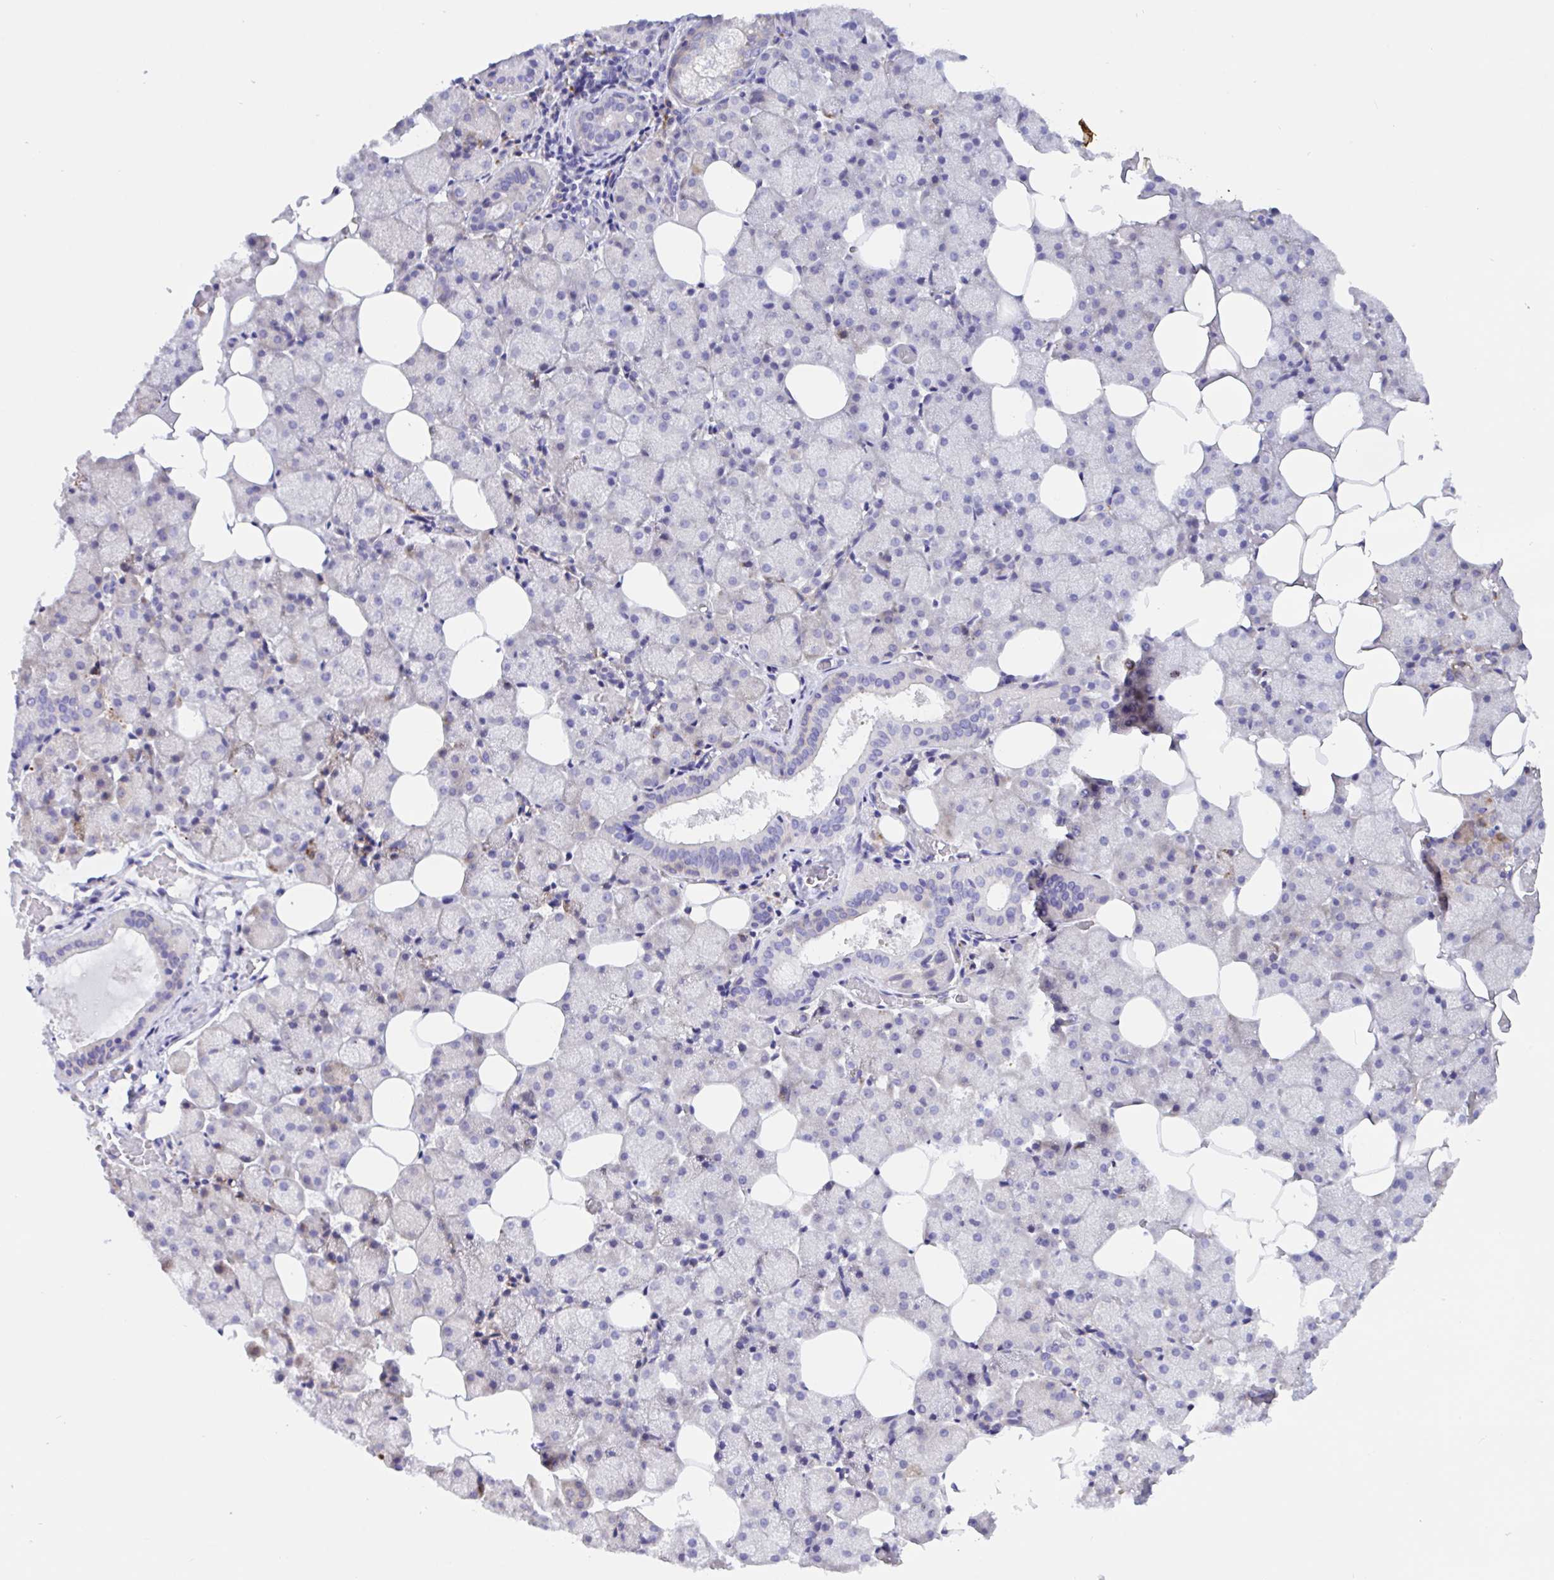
{"staining": {"intensity": "negative", "quantity": "none", "location": "none"}, "tissue": "salivary gland", "cell_type": "Glandular cells", "image_type": "normal", "snomed": [{"axis": "morphology", "description": "Normal tissue, NOS"}, {"axis": "topography", "description": "Salivary gland"}], "caption": "Immunohistochemical staining of benign salivary gland shows no significant expression in glandular cells.", "gene": "DSC3", "patient": {"sex": "male", "age": 38}}